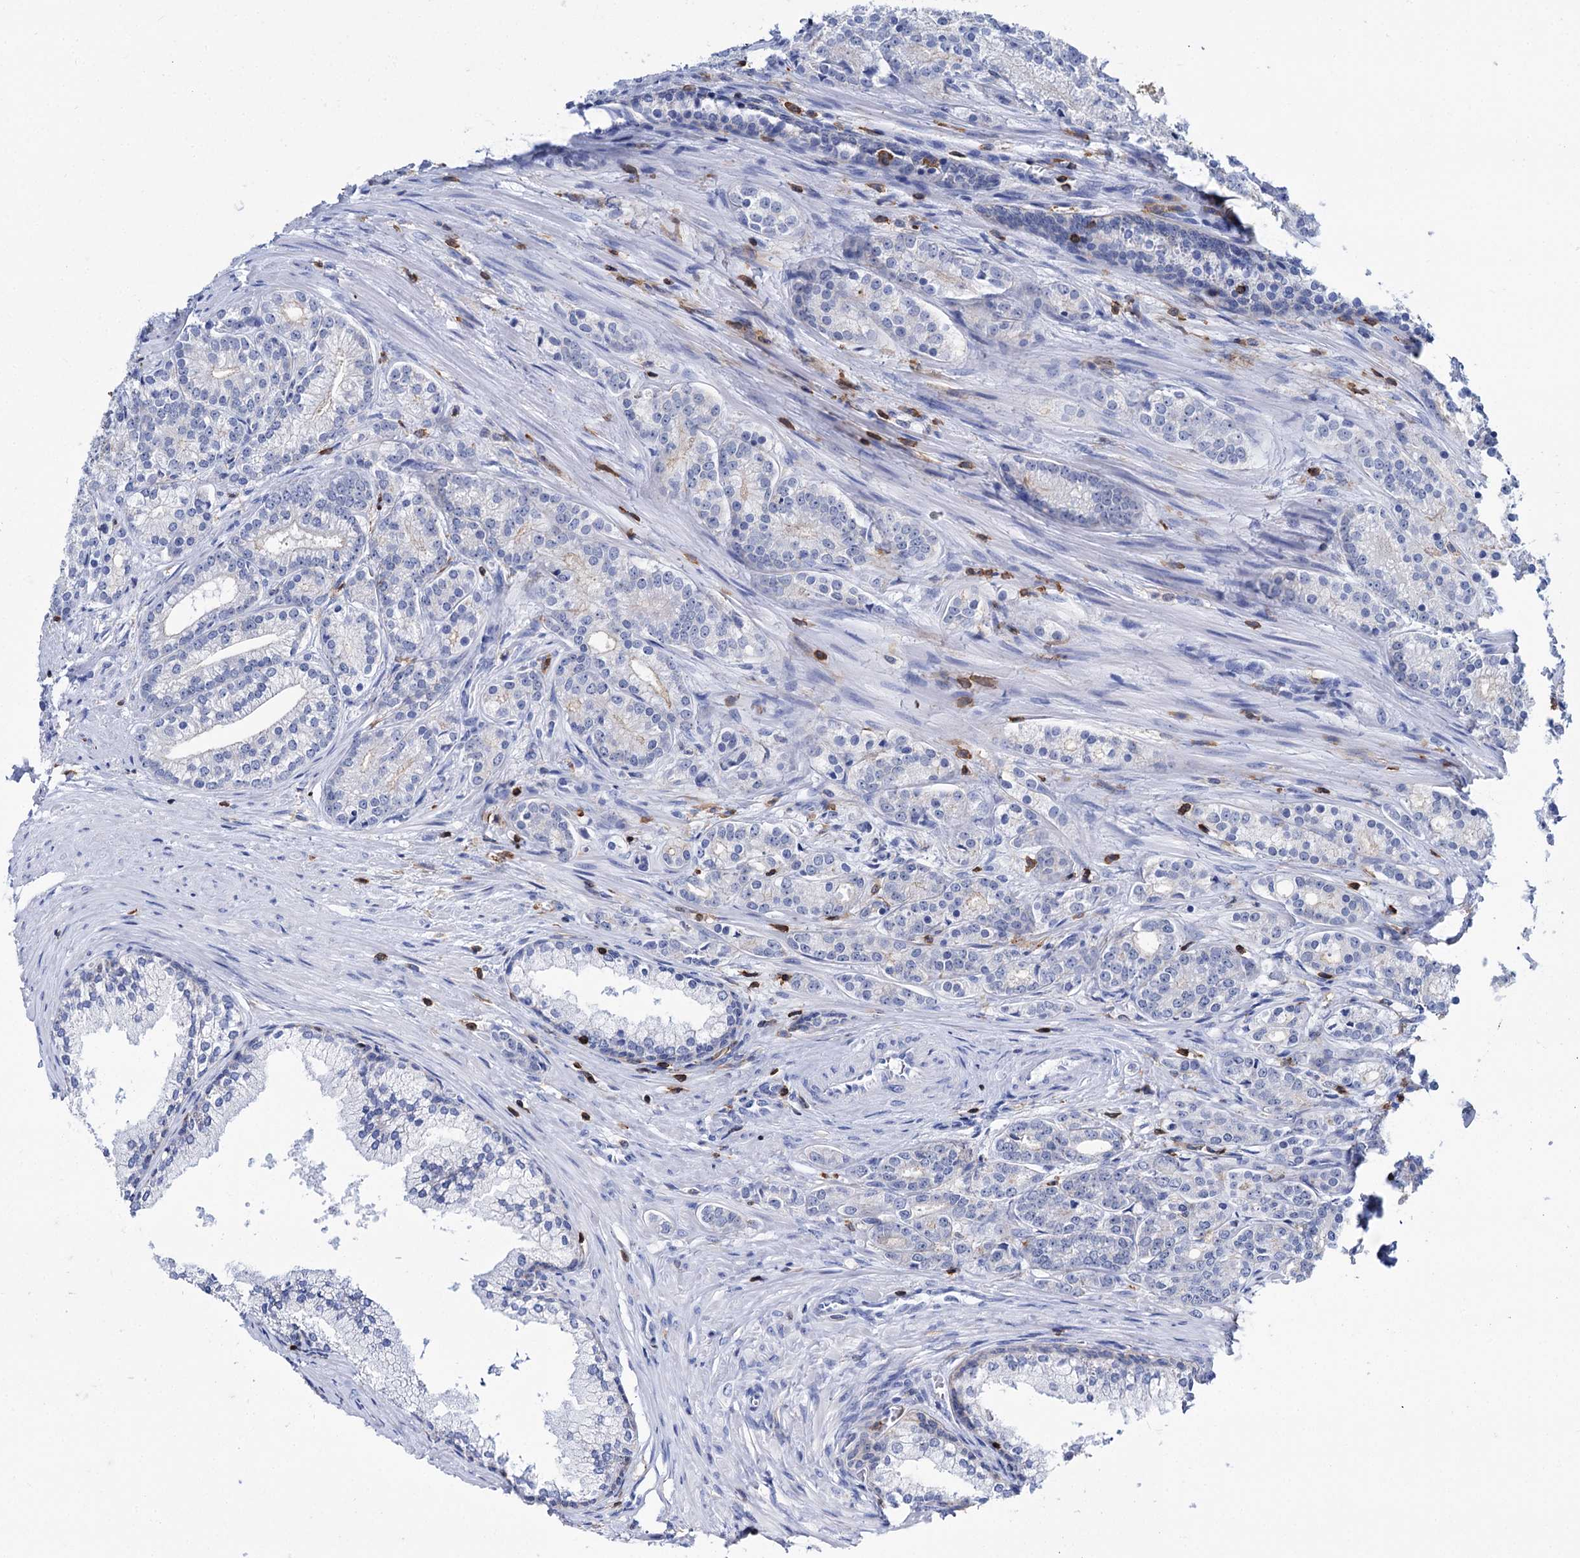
{"staining": {"intensity": "negative", "quantity": "none", "location": "none"}, "tissue": "prostate cancer", "cell_type": "Tumor cells", "image_type": "cancer", "snomed": [{"axis": "morphology", "description": "Adenocarcinoma, Low grade"}, {"axis": "topography", "description": "Prostate"}], "caption": "Immunohistochemistry of prostate cancer displays no staining in tumor cells.", "gene": "DEF6", "patient": {"sex": "male", "age": 71}}